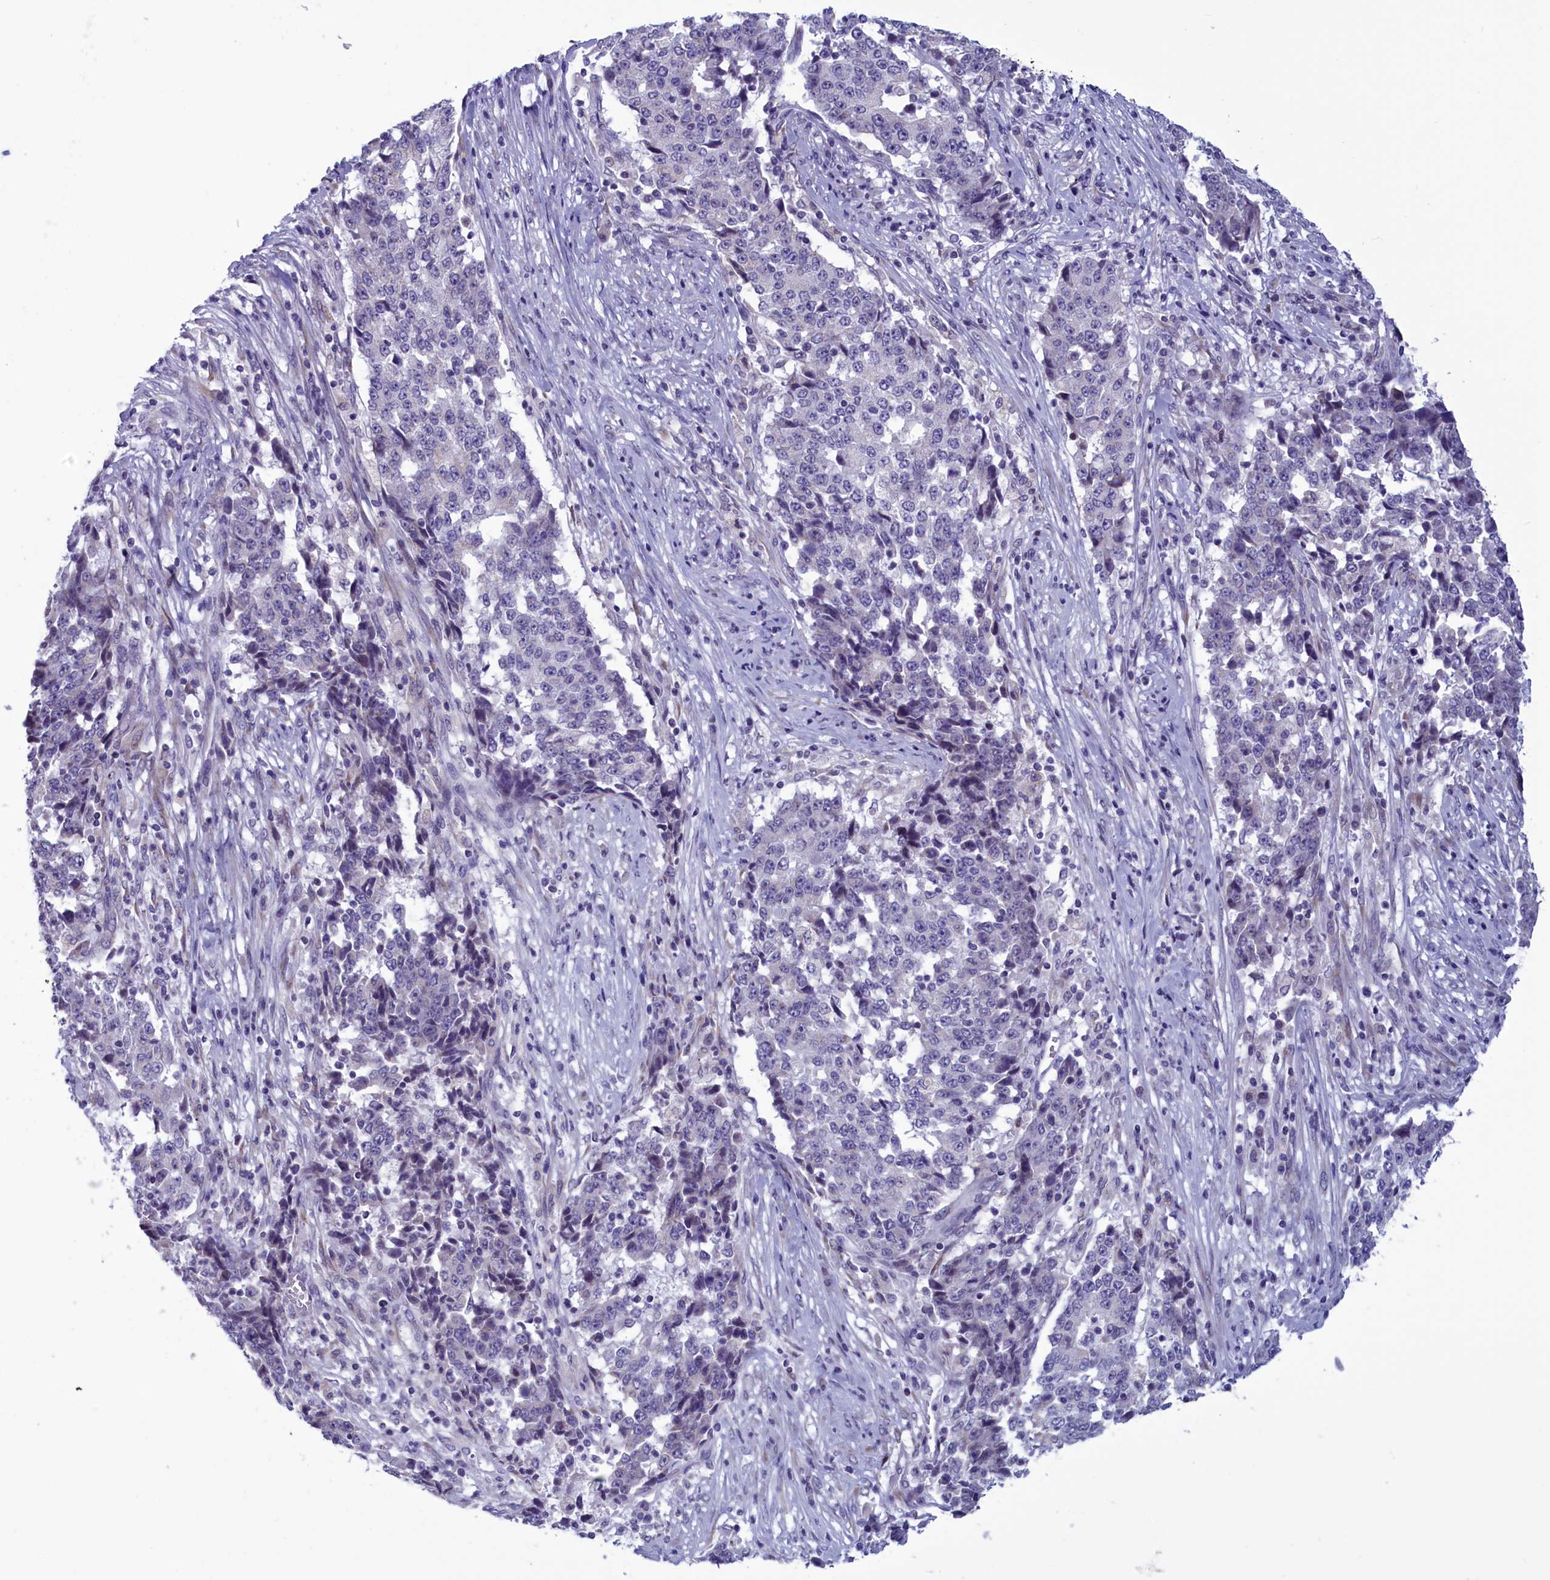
{"staining": {"intensity": "negative", "quantity": "none", "location": "none"}, "tissue": "stomach cancer", "cell_type": "Tumor cells", "image_type": "cancer", "snomed": [{"axis": "morphology", "description": "Adenocarcinoma, NOS"}, {"axis": "topography", "description": "Stomach"}], "caption": "There is no significant staining in tumor cells of stomach cancer (adenocarcinoma). Brightfield microscopy of immunohistochemistry (IHC) stained with DAB (3,3'-diaminobenzidine) (brown) and hematoxylin (blue), captured at high magnification.", "gene": "PARS2", "patient": {"sex": "male", "age": 59}}